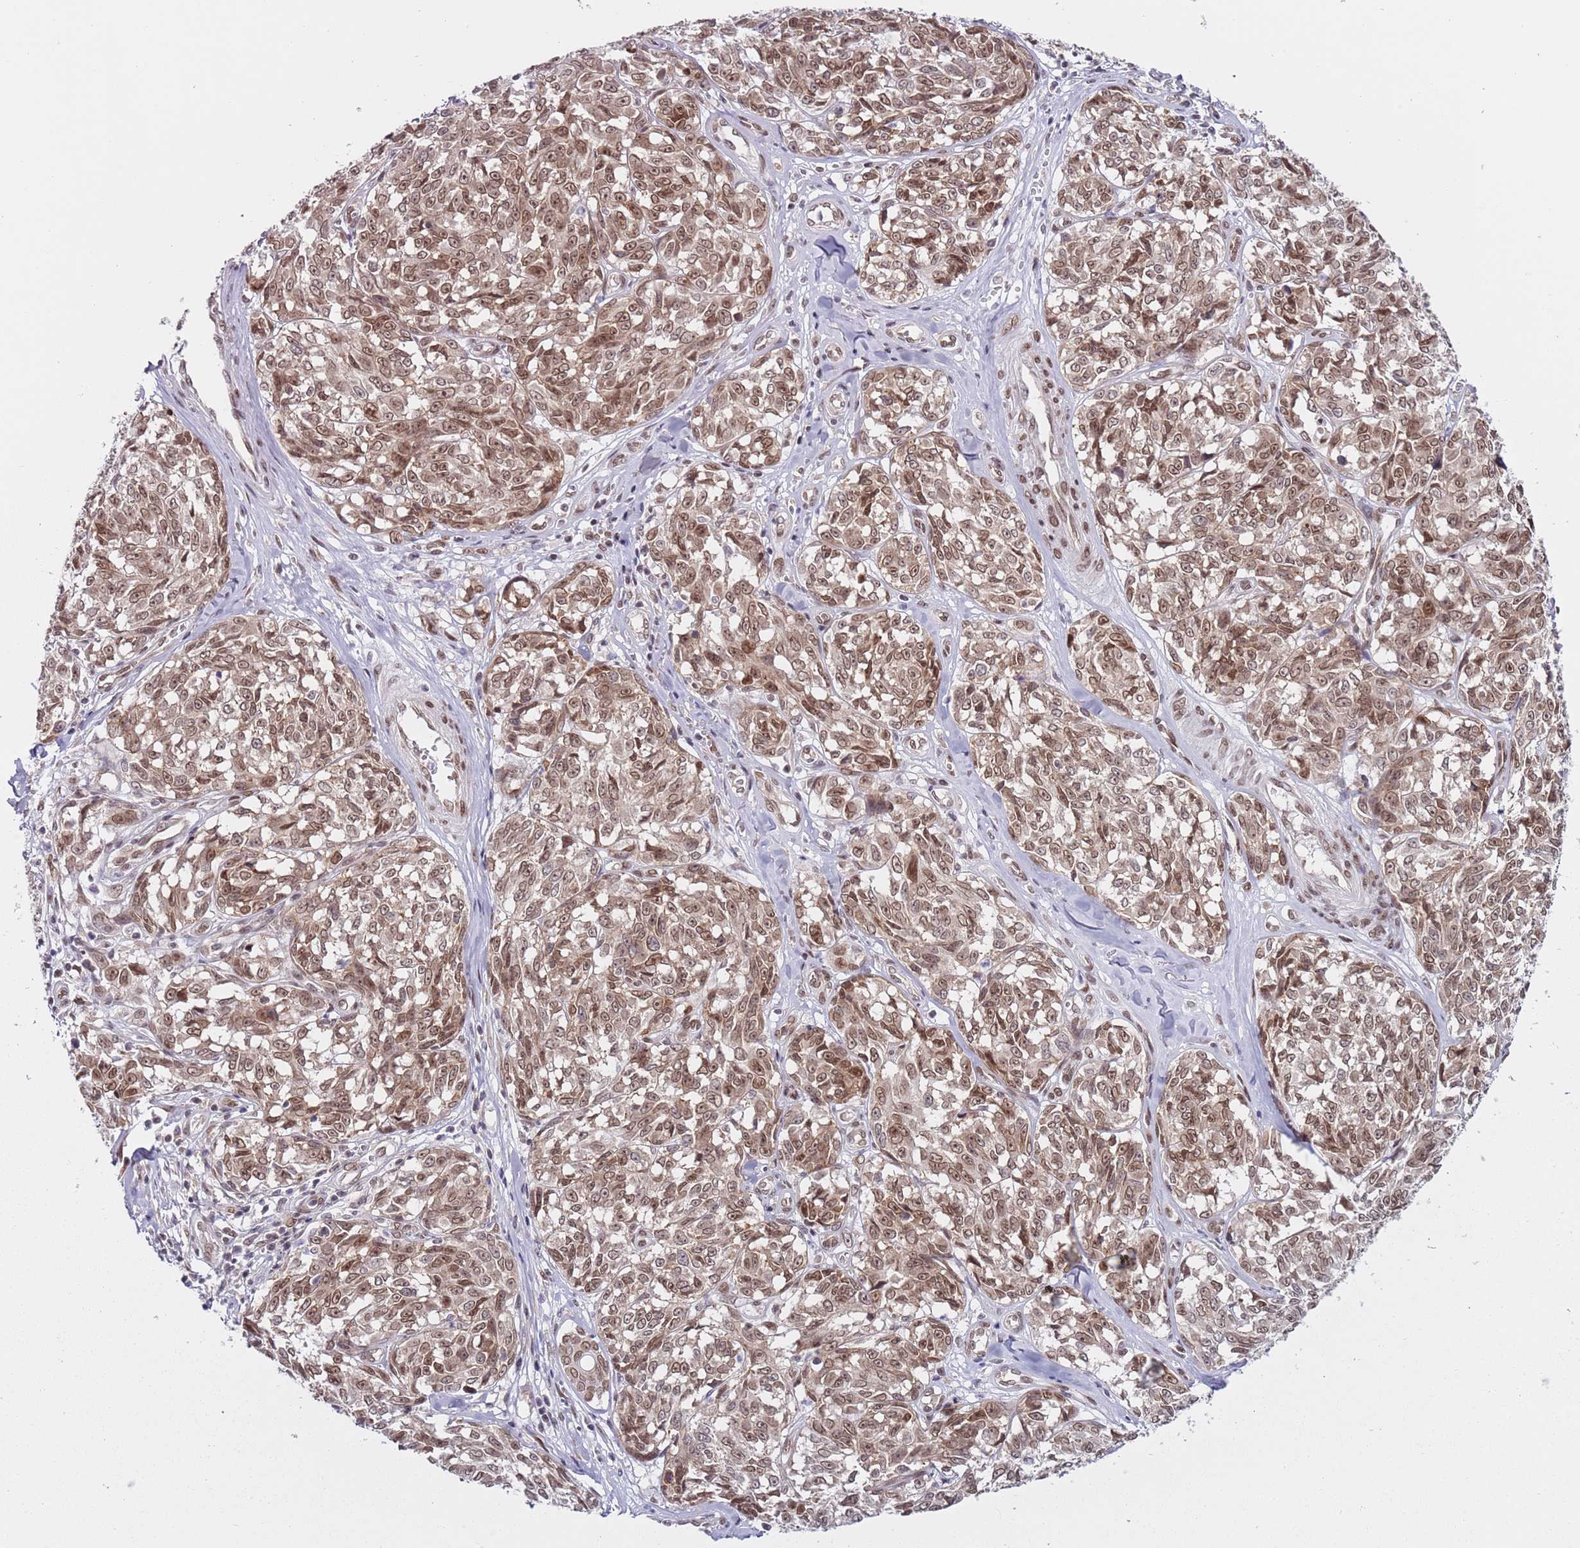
{"staining": {"intensity": "moderate", "quantity": ">75%", "location": "nuclear"}, "tissue": "melanoma", "cell_type": "Tumor cells", "image_type": "cancer", "snomed": [{"axis": "morphology", "description": "Normal tissue, NOS"}, {"axis": "morphology", "description": "Malignant melanoma, NOS"}, {"axis": "topography", "description": "Skin"}], "caption": "A brown stain shows moderate nuclear staining of a protein in melanoma tumor cells. Immunohistochemistry stains the protein of interest in brown and the nuclei are stained blue.", "gene": "SLC25A32", "patient": {"sex": "female", "age": 64}}